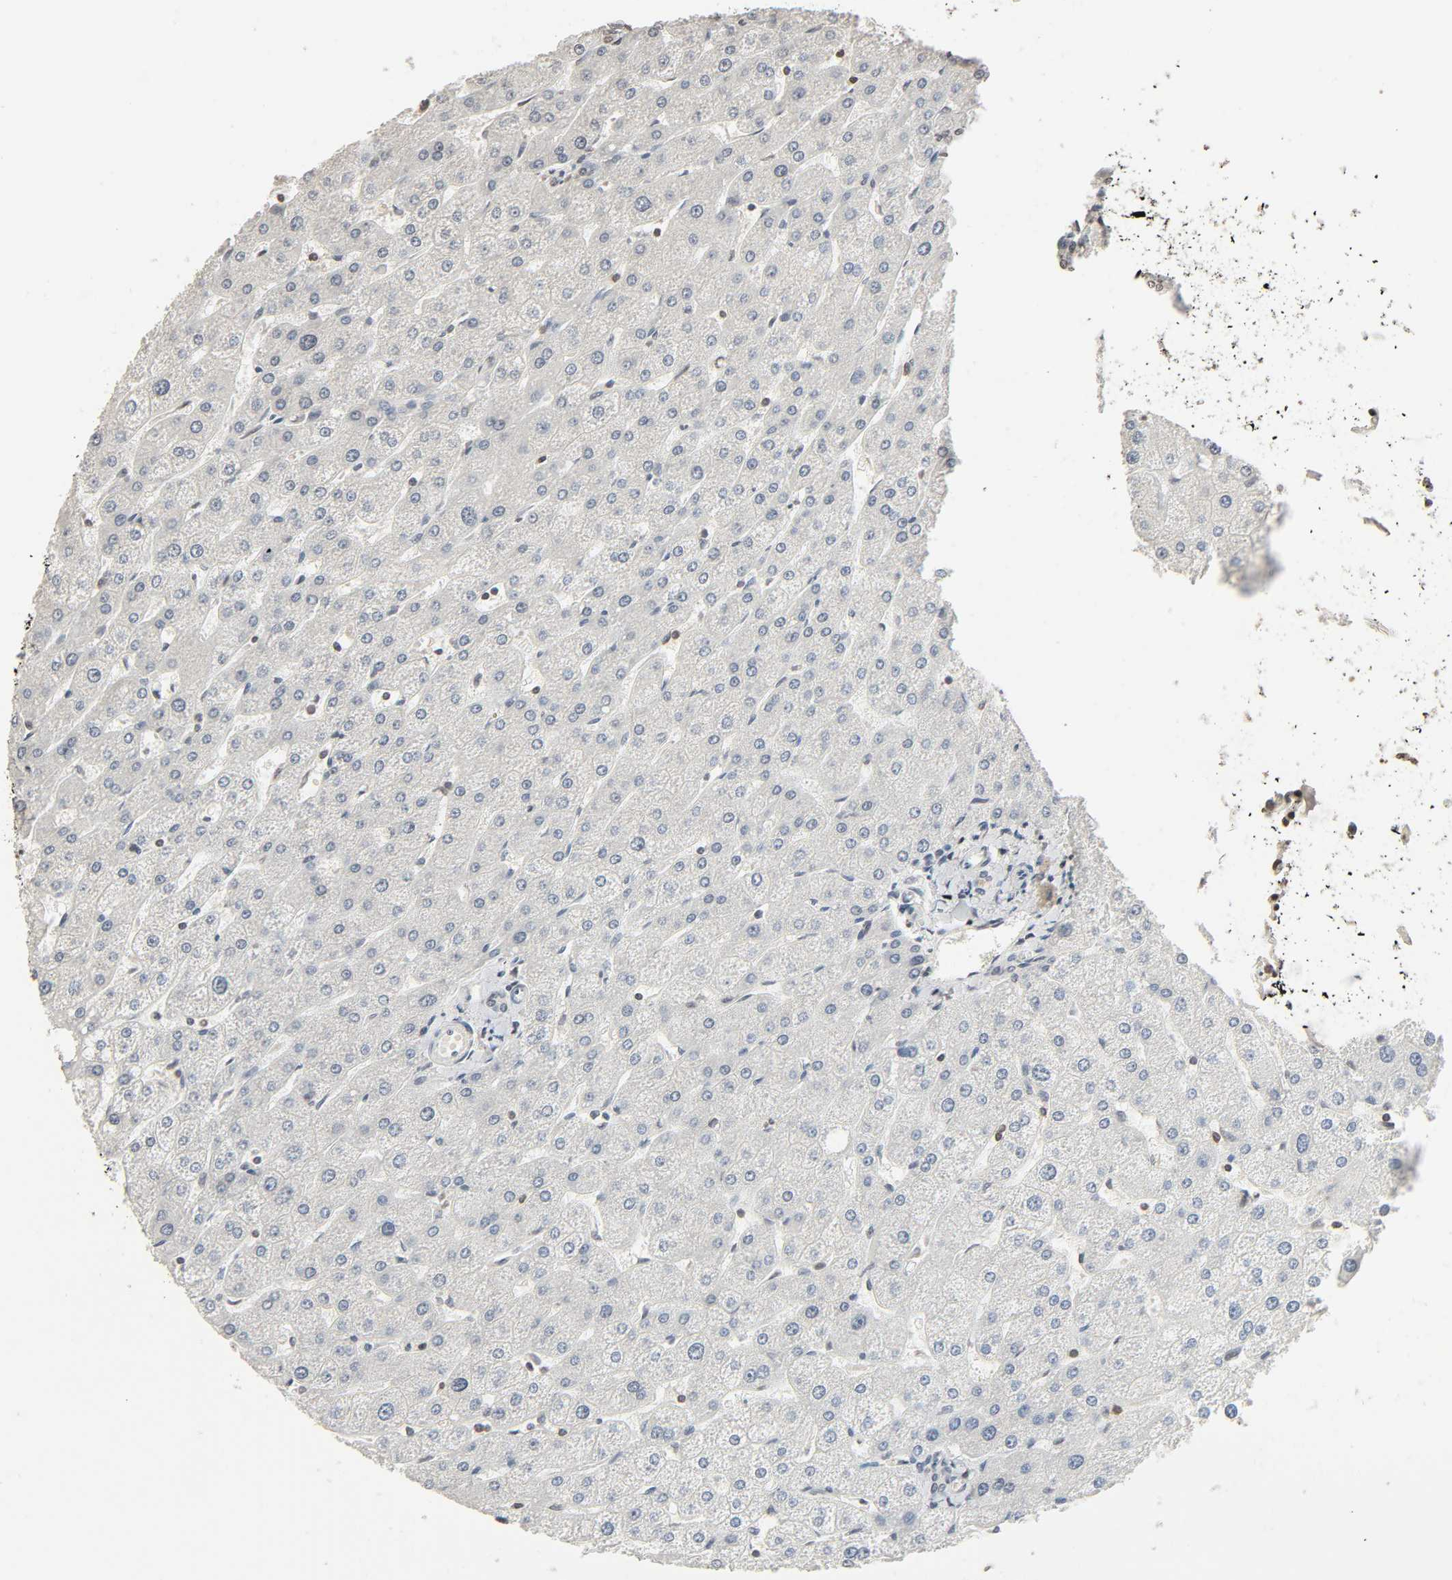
{"staining": {"intensity": "negative", "quantity": "none", "location": "none"}, "tissue": "liver", "cell_type": "Cholangiocytes", "image_type": "normal", "snomed": [{"axis": "morphology", "description": "Normal tissue, NOS"}, {"axis": "topography", "description": "Liver"}], "caption": "Image shows no significant protein expression in cholangiocytes of unremarkable liver.", "gene": "STK4", "patient": {"sex": "male", "age": 67}}